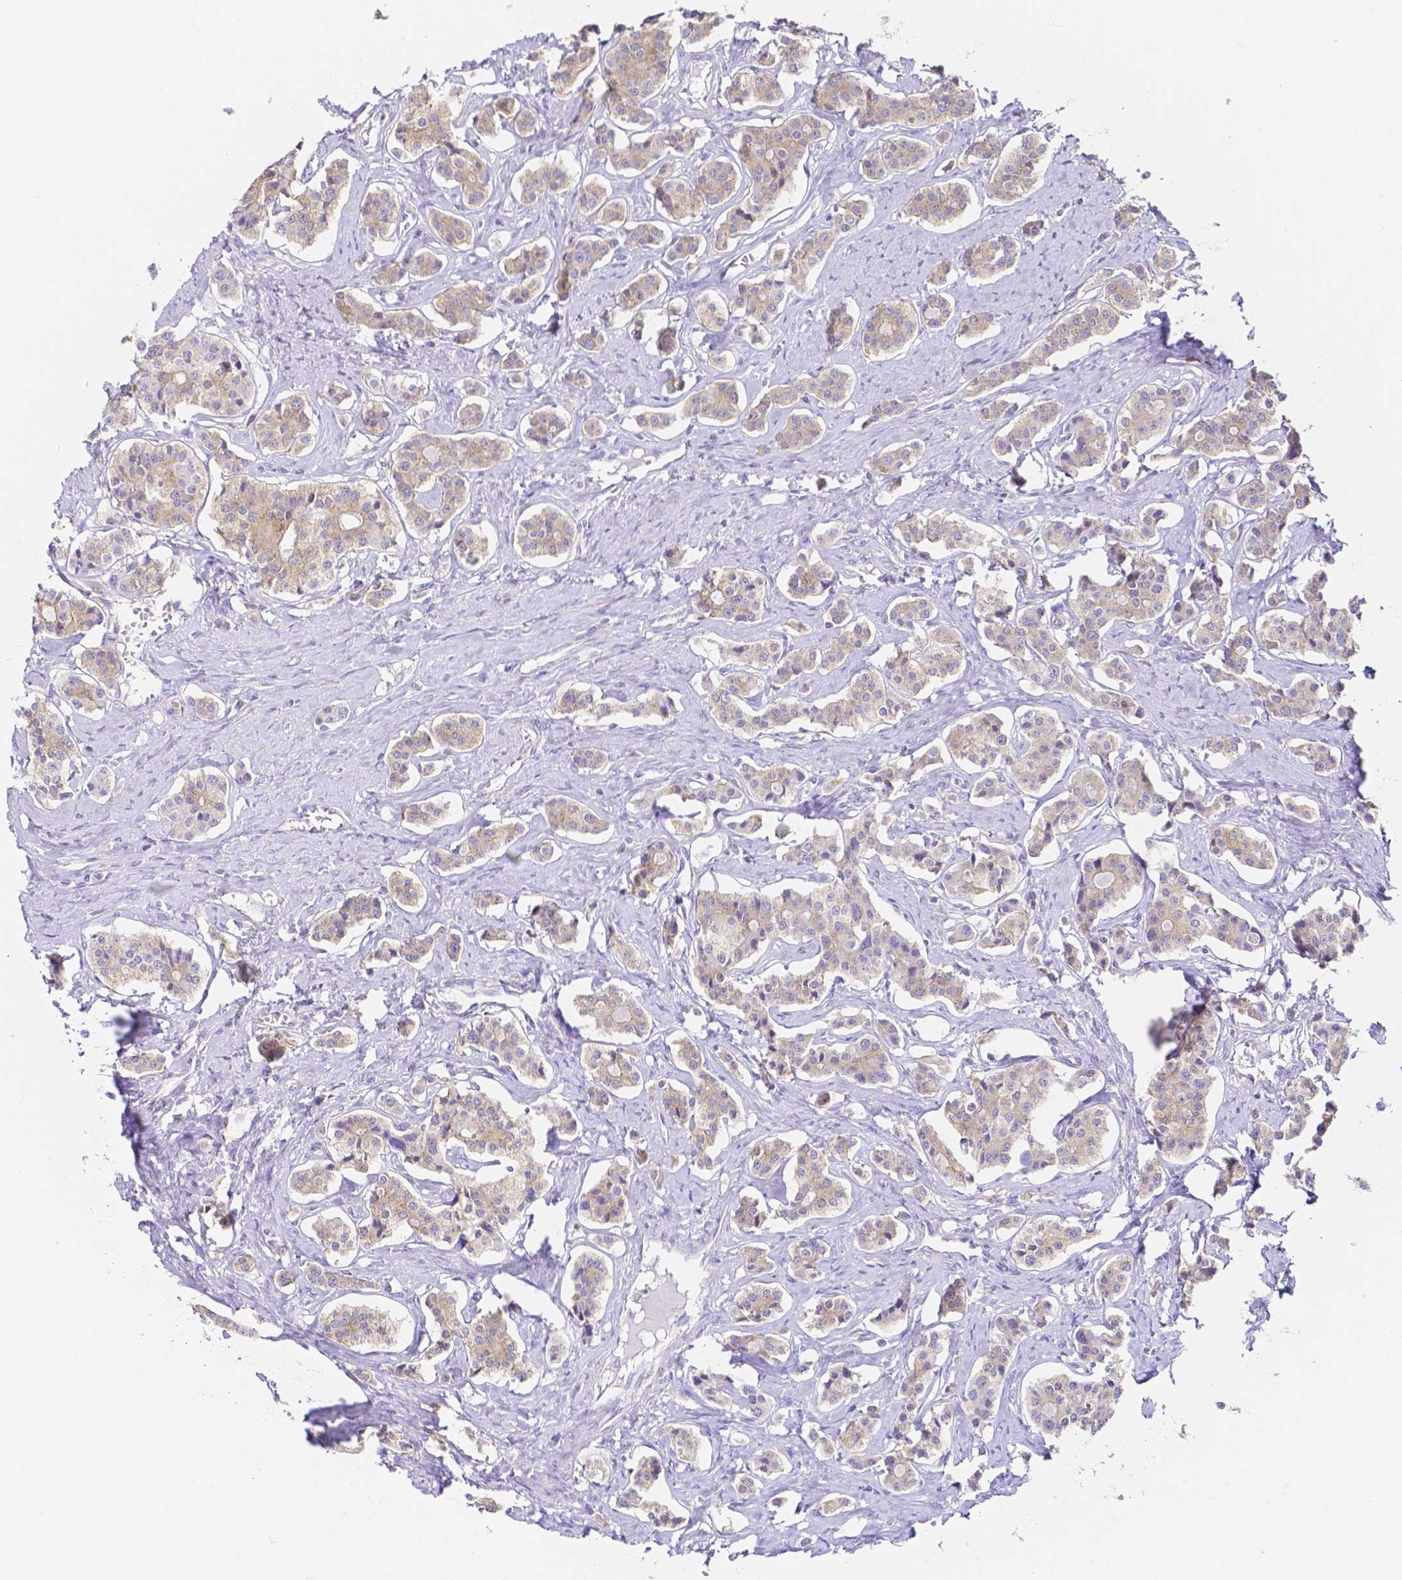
{"staining": {"intensity": "weak", "quantity": "25%-75%", "location": "cytoplasmic/membranous"}, "tissue": "carcinoid", "cell_type": "Tumor cells", "image_type": "cancer", "snomed": [{"axis": "morphology", "description": "Carcinoid, malignant, NOS"}, {"axis": "topography", "description": "Small intestine"}], "caption": "Carcinoid was stained to show a protein in brown. There is low levels of weak cytoplasmic/membranous expression in about 25%-75% of tumor cells.", "gene": "PKP3", "patient": {"sex": "male", "age": 63}}